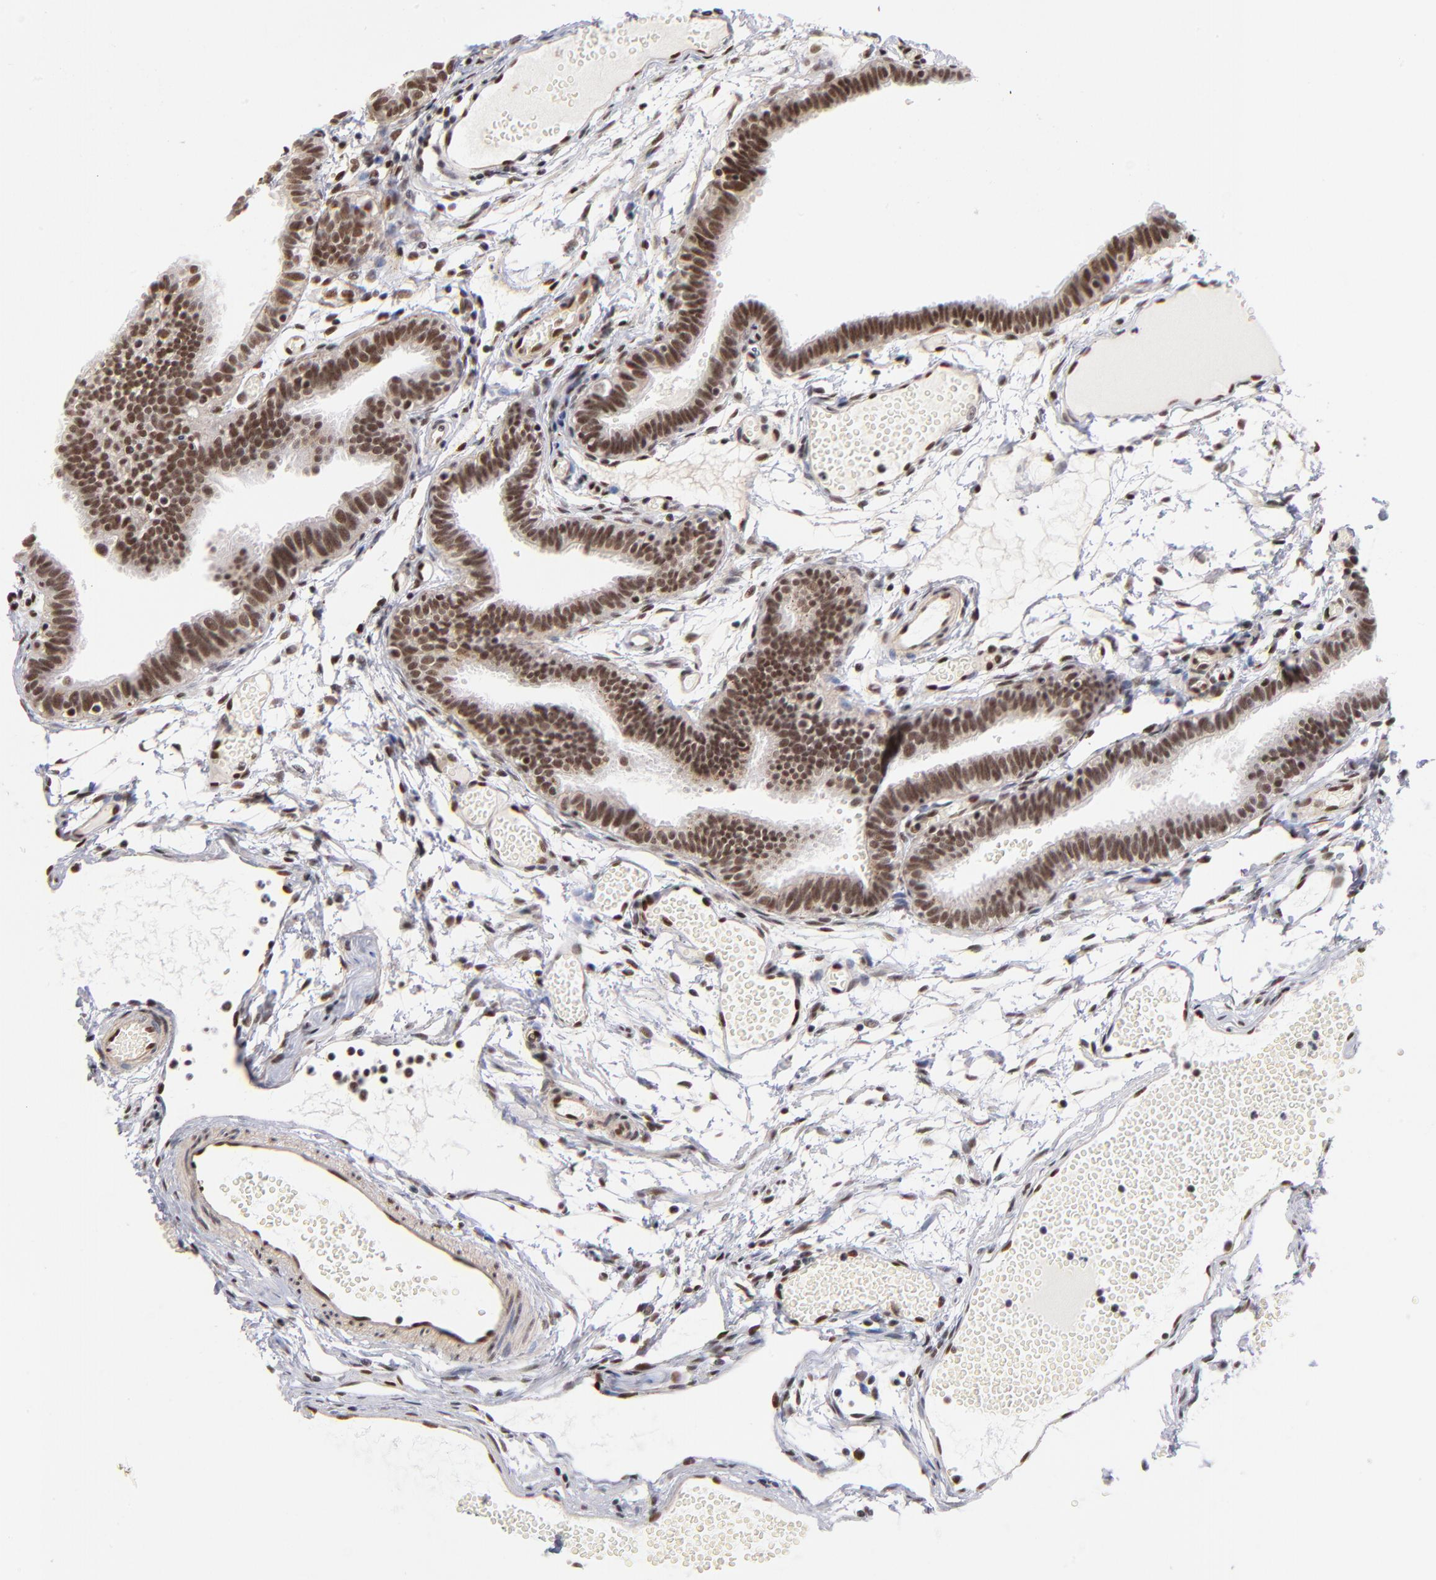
{"staining": {"intensity": "moderate", "quantity": ">75%", "location": "nuclear"}, "tissue": "fallopian tube", "cell_type": "Glandular cells", "image_type": "normal", "snomed": [{"axis": "morphology", "description": "Normal tissue, NOS"}, {"axis": "topography", "description": "Fallopian tube"}], "caption": "A brown stain shows moderate nuclear expression of a protein in glandular cells of normal fallopian tube.", "gene": "GABPA", "patient": {"sex": "female", "age": 29}}